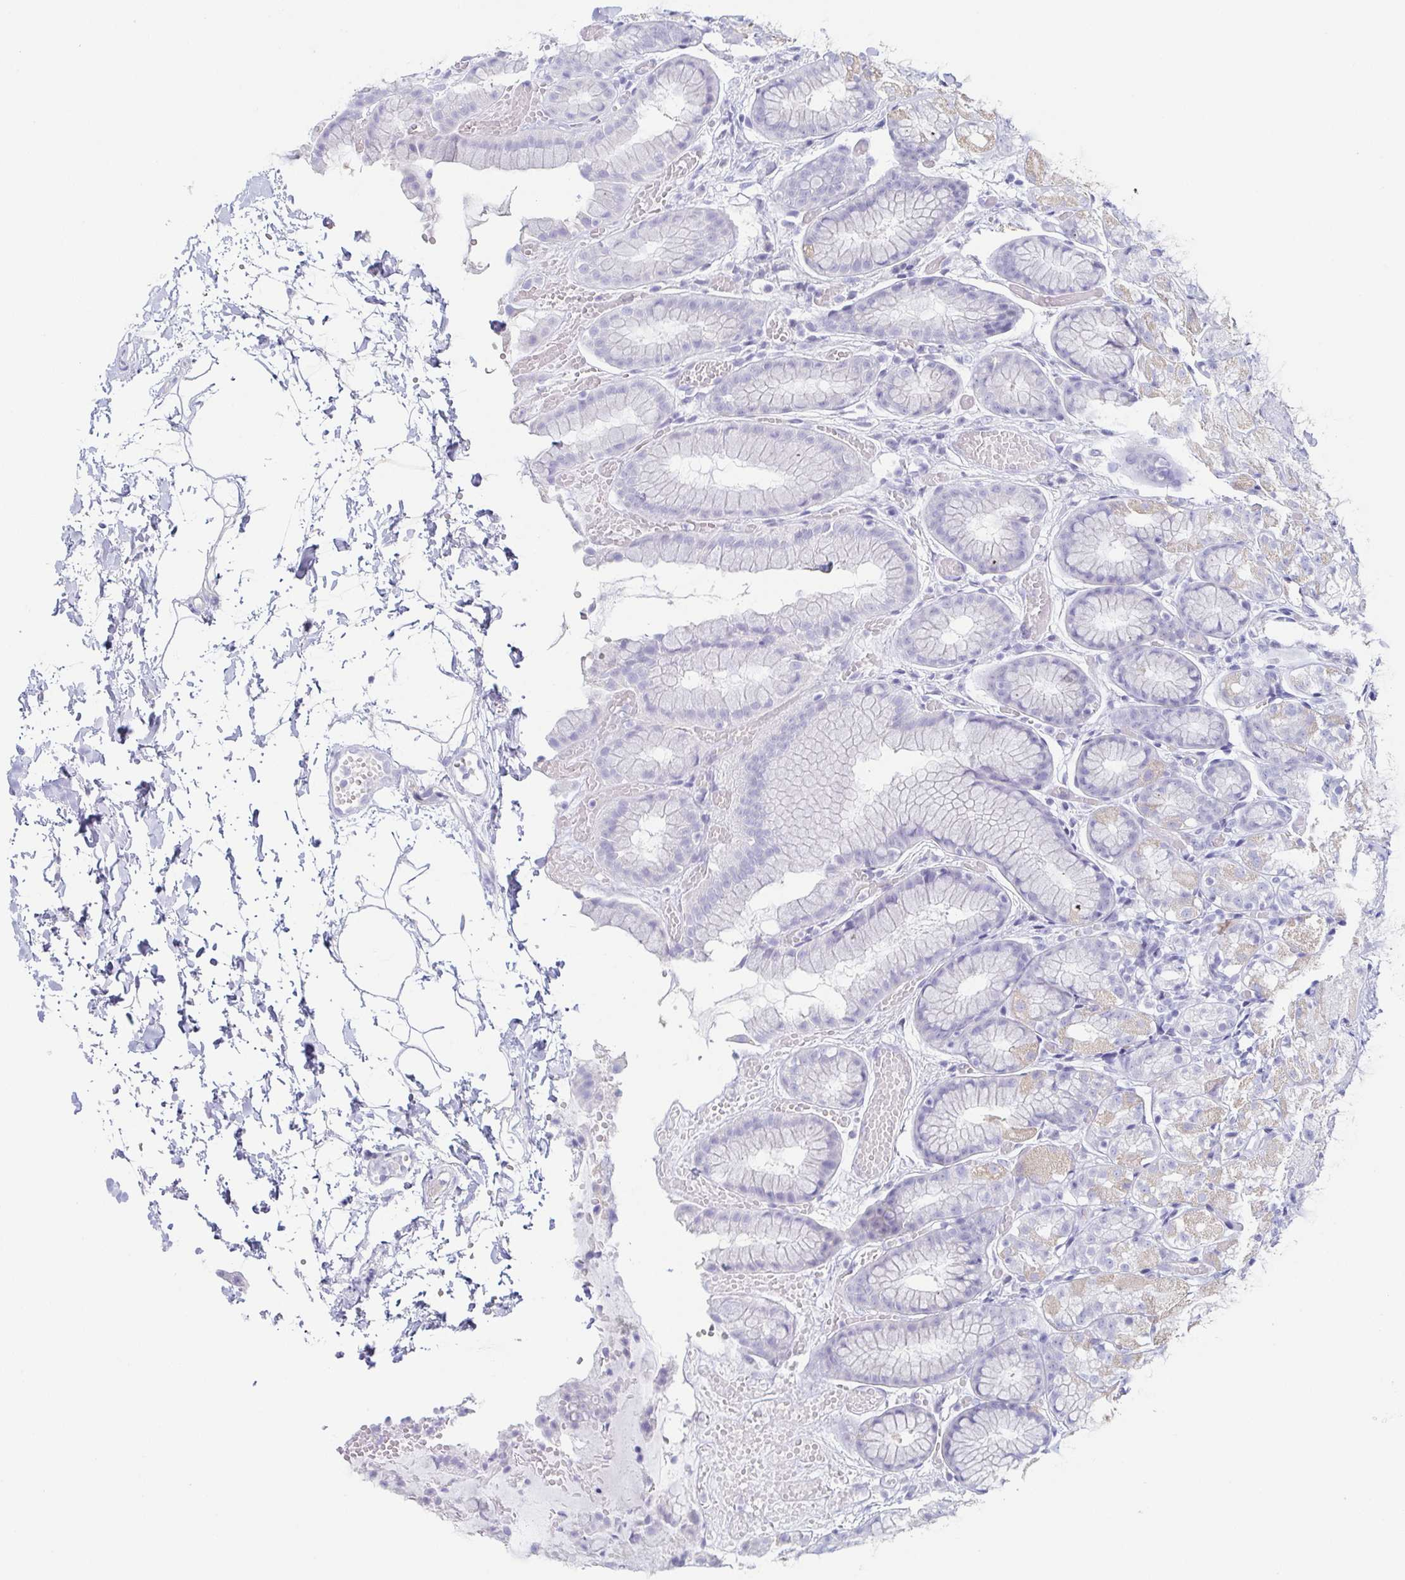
{"staining": {"intensity": "weak", "quantity": "<25%", "location": "cytoplasmic/membranous"}, "tissue": "stomach", "cell_type": "Glandular cells", "image_type": "normal", "snomed": [{"axis": "morphology", "description": "Normal tissue, NOS"}, {"axis": "topography", "description": "Stomach"}], "caption": "Immunohistochemistry image of benign stomach: stomach stained with DAB reveals no significant protein positivity in glandular cells.", "gene": "PRR27", "patient": {"sex": "male", "age": 70}}